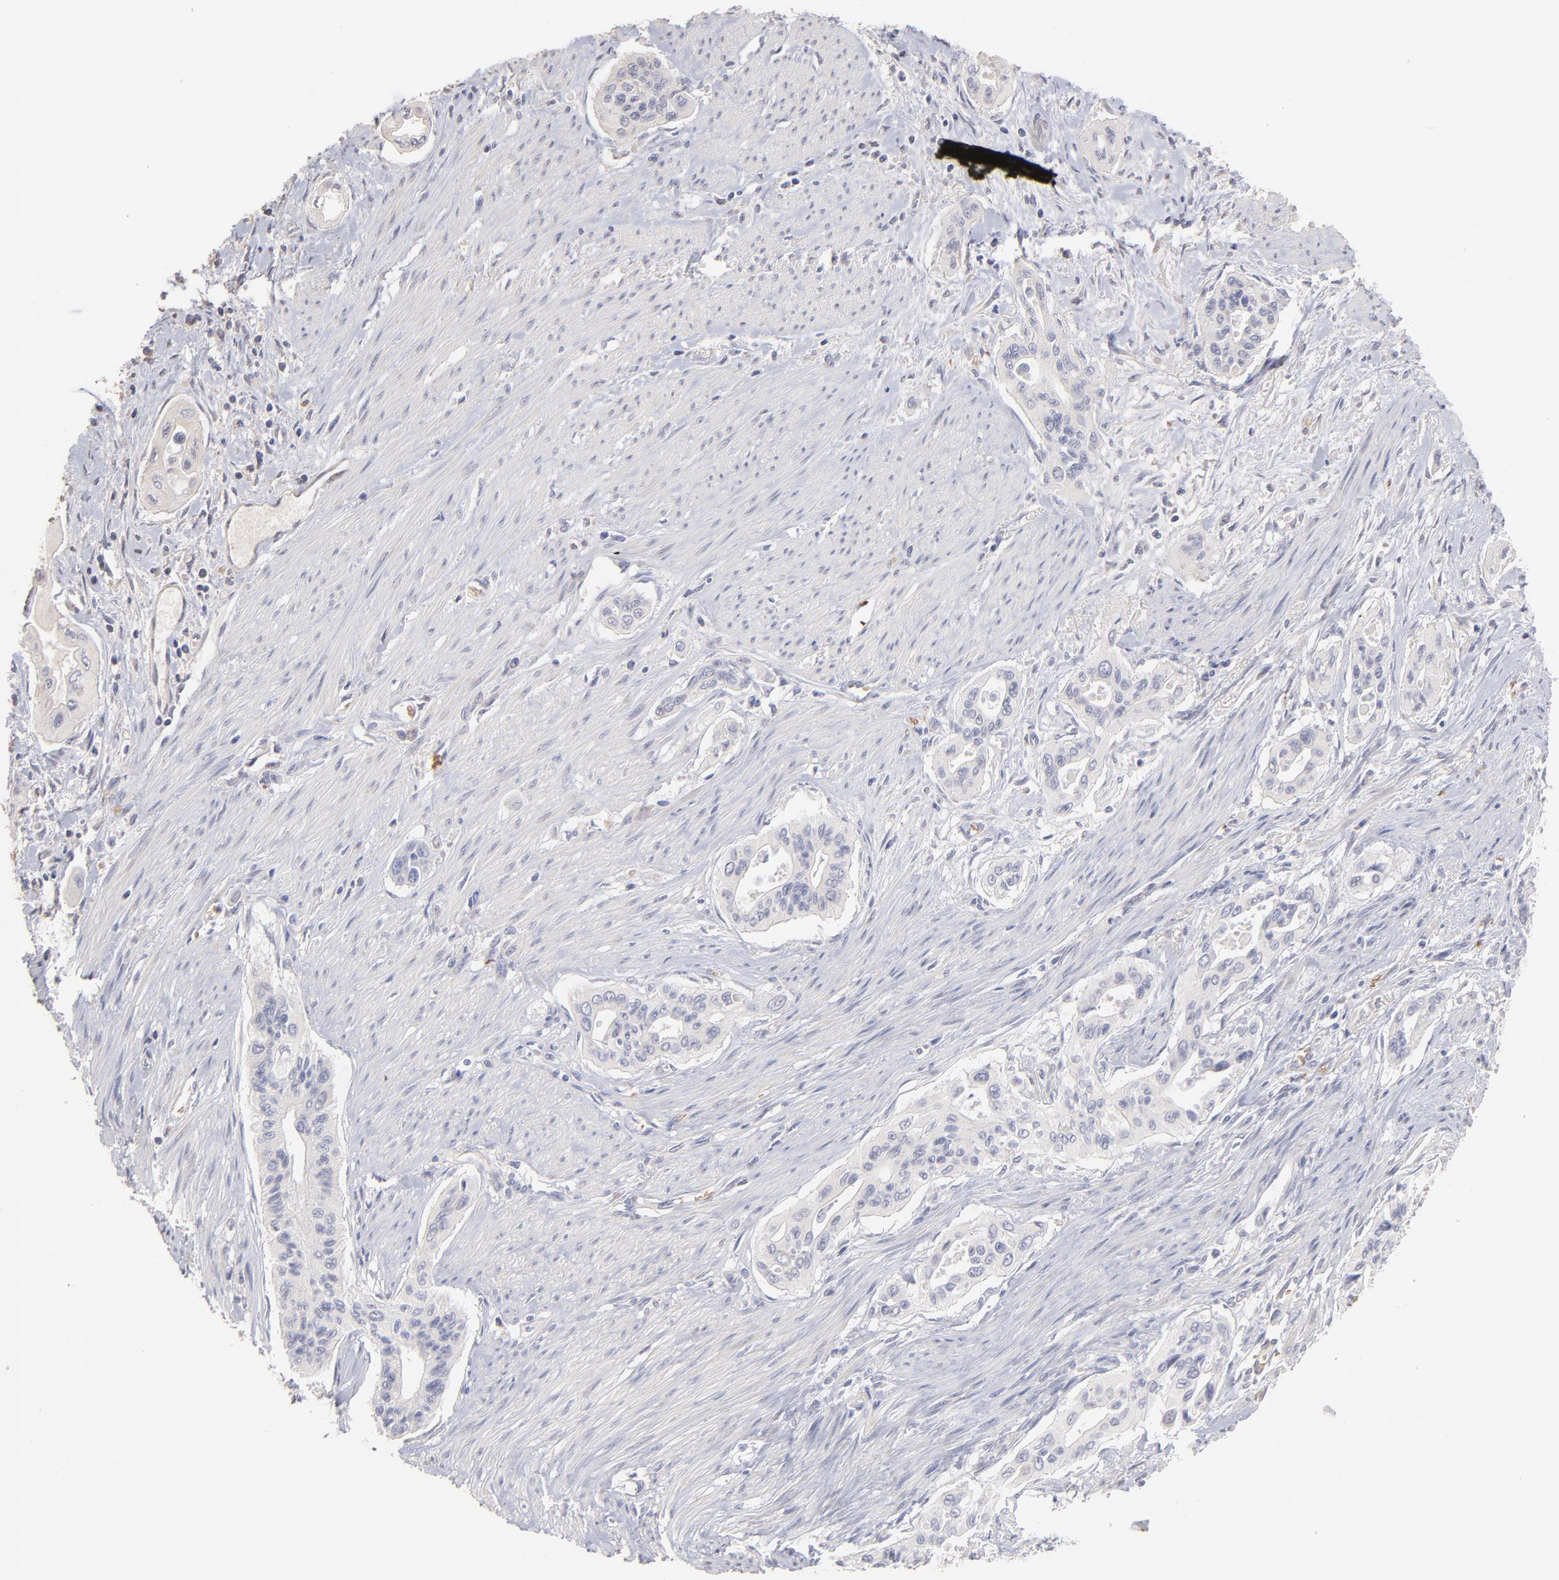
{"staining": {"intensity": "negative", "quantity": "none", "location": "none"}, "tissue": "pancreatic cancer", "cell_type": "Tumor cells", "image_type": "cancer", "snomed": [{"axis": "morphology", "description": "Adenocarcinoma, NOS"}, {"axis": "topography", "description": "Pancreas"}], "caption": "This is an immunohistochemistry (IHC) histopathology image of human adenocarcinoma (pancreatic). There is no positivity in tumor cells.", "gene": "F13B", "patient": {"sex": "male", "age": 77}}